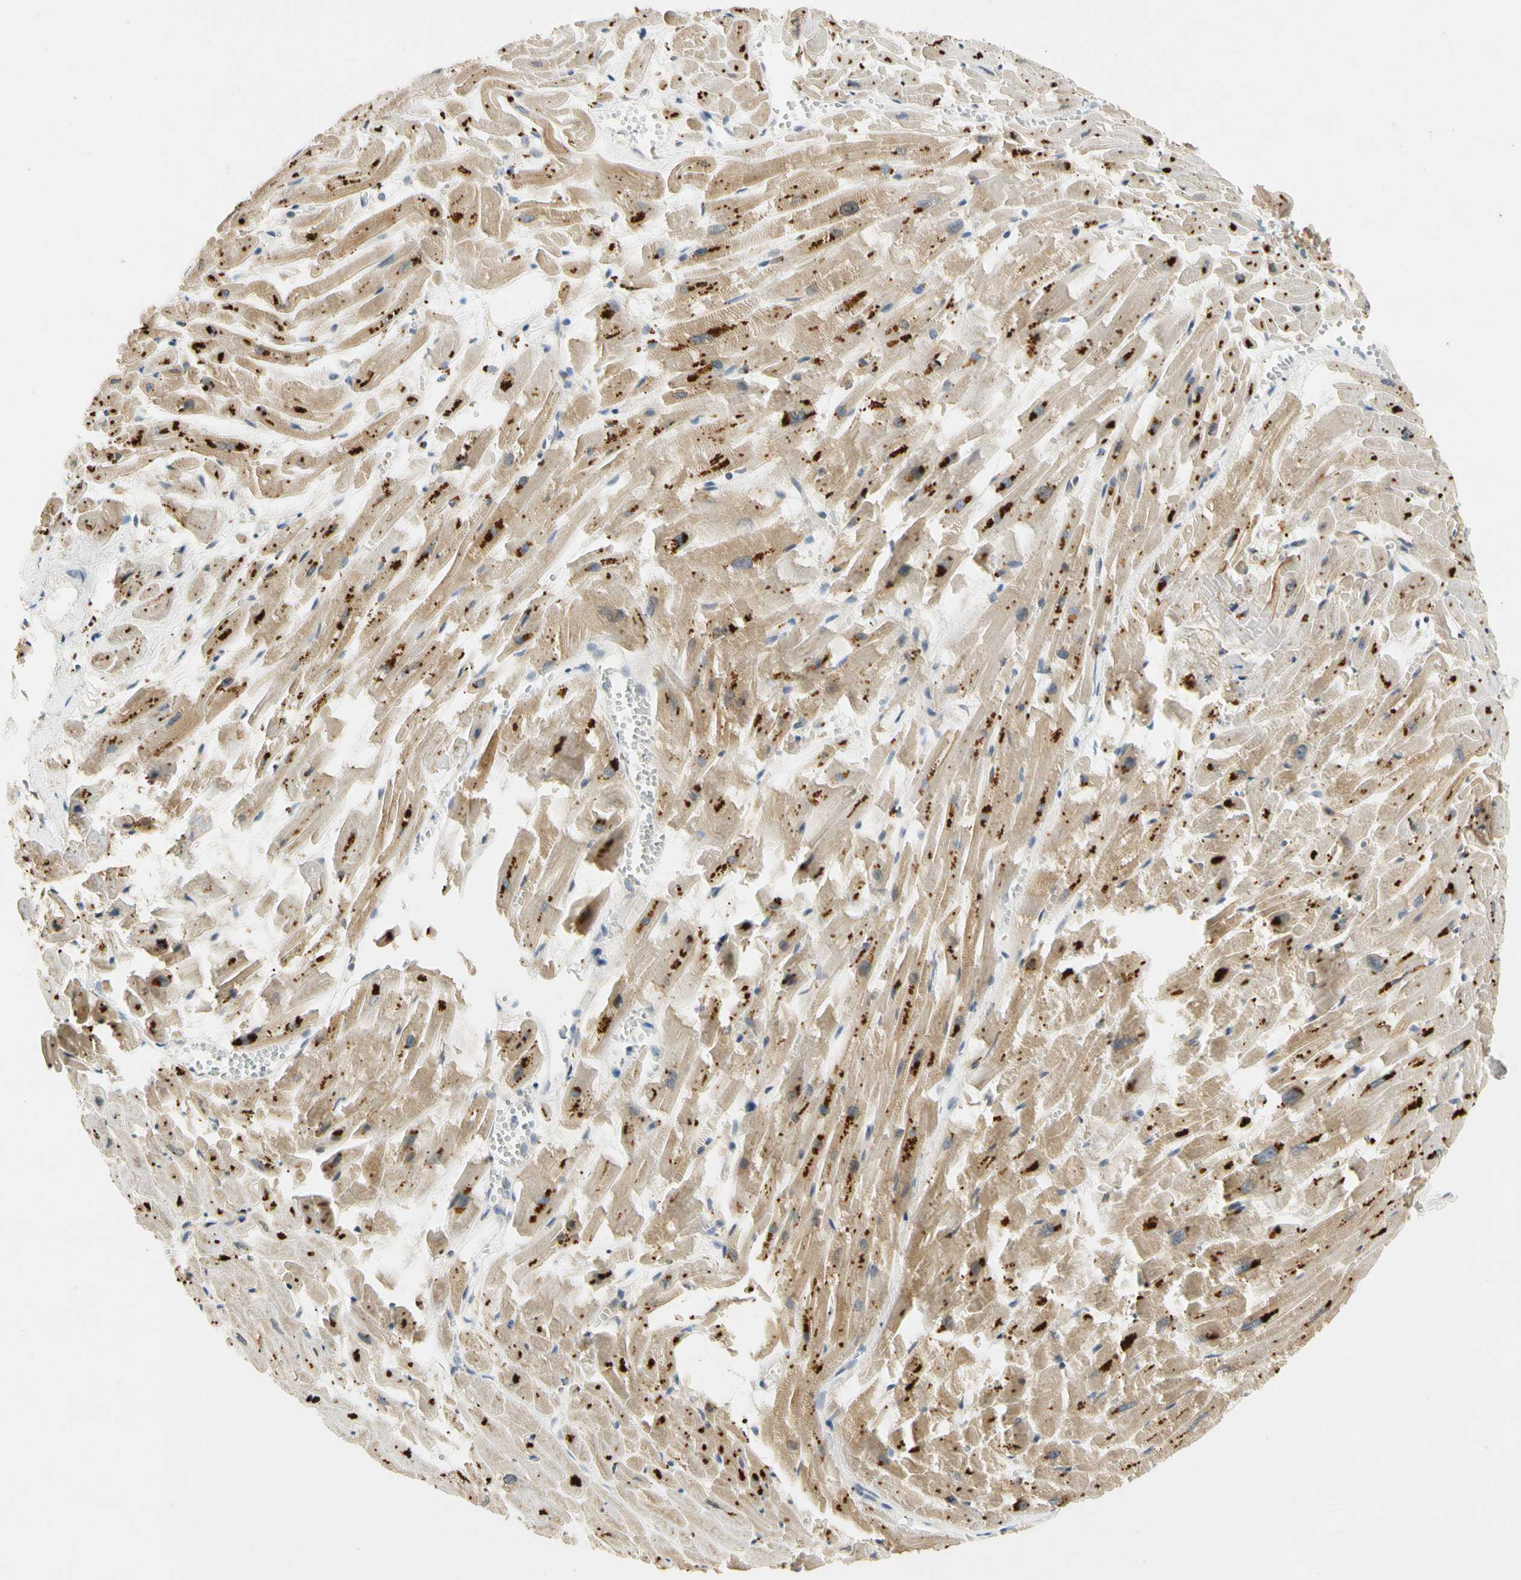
{"staining": {"intensity": "moderate", "quantity": ">75%", "location": "cytoplasmic/membranous"}, "tissue": "heart muscle", "cell_type": "Cardiomyocytes", "image_type": "normal", "snomed": [{"axis": "morphology", "description": "Normal tissue, NOS"}, {"axis": "topography", "description": "Heart"}], "caption": "Immunohistochemical staining of benign heart muscle exhibits moderate cytoplasmic/membranous protein positivity in approximately >75% of cardiomyocytes.", "gene": "GATD1", "patient": {"sex": "female", "age": 19}}